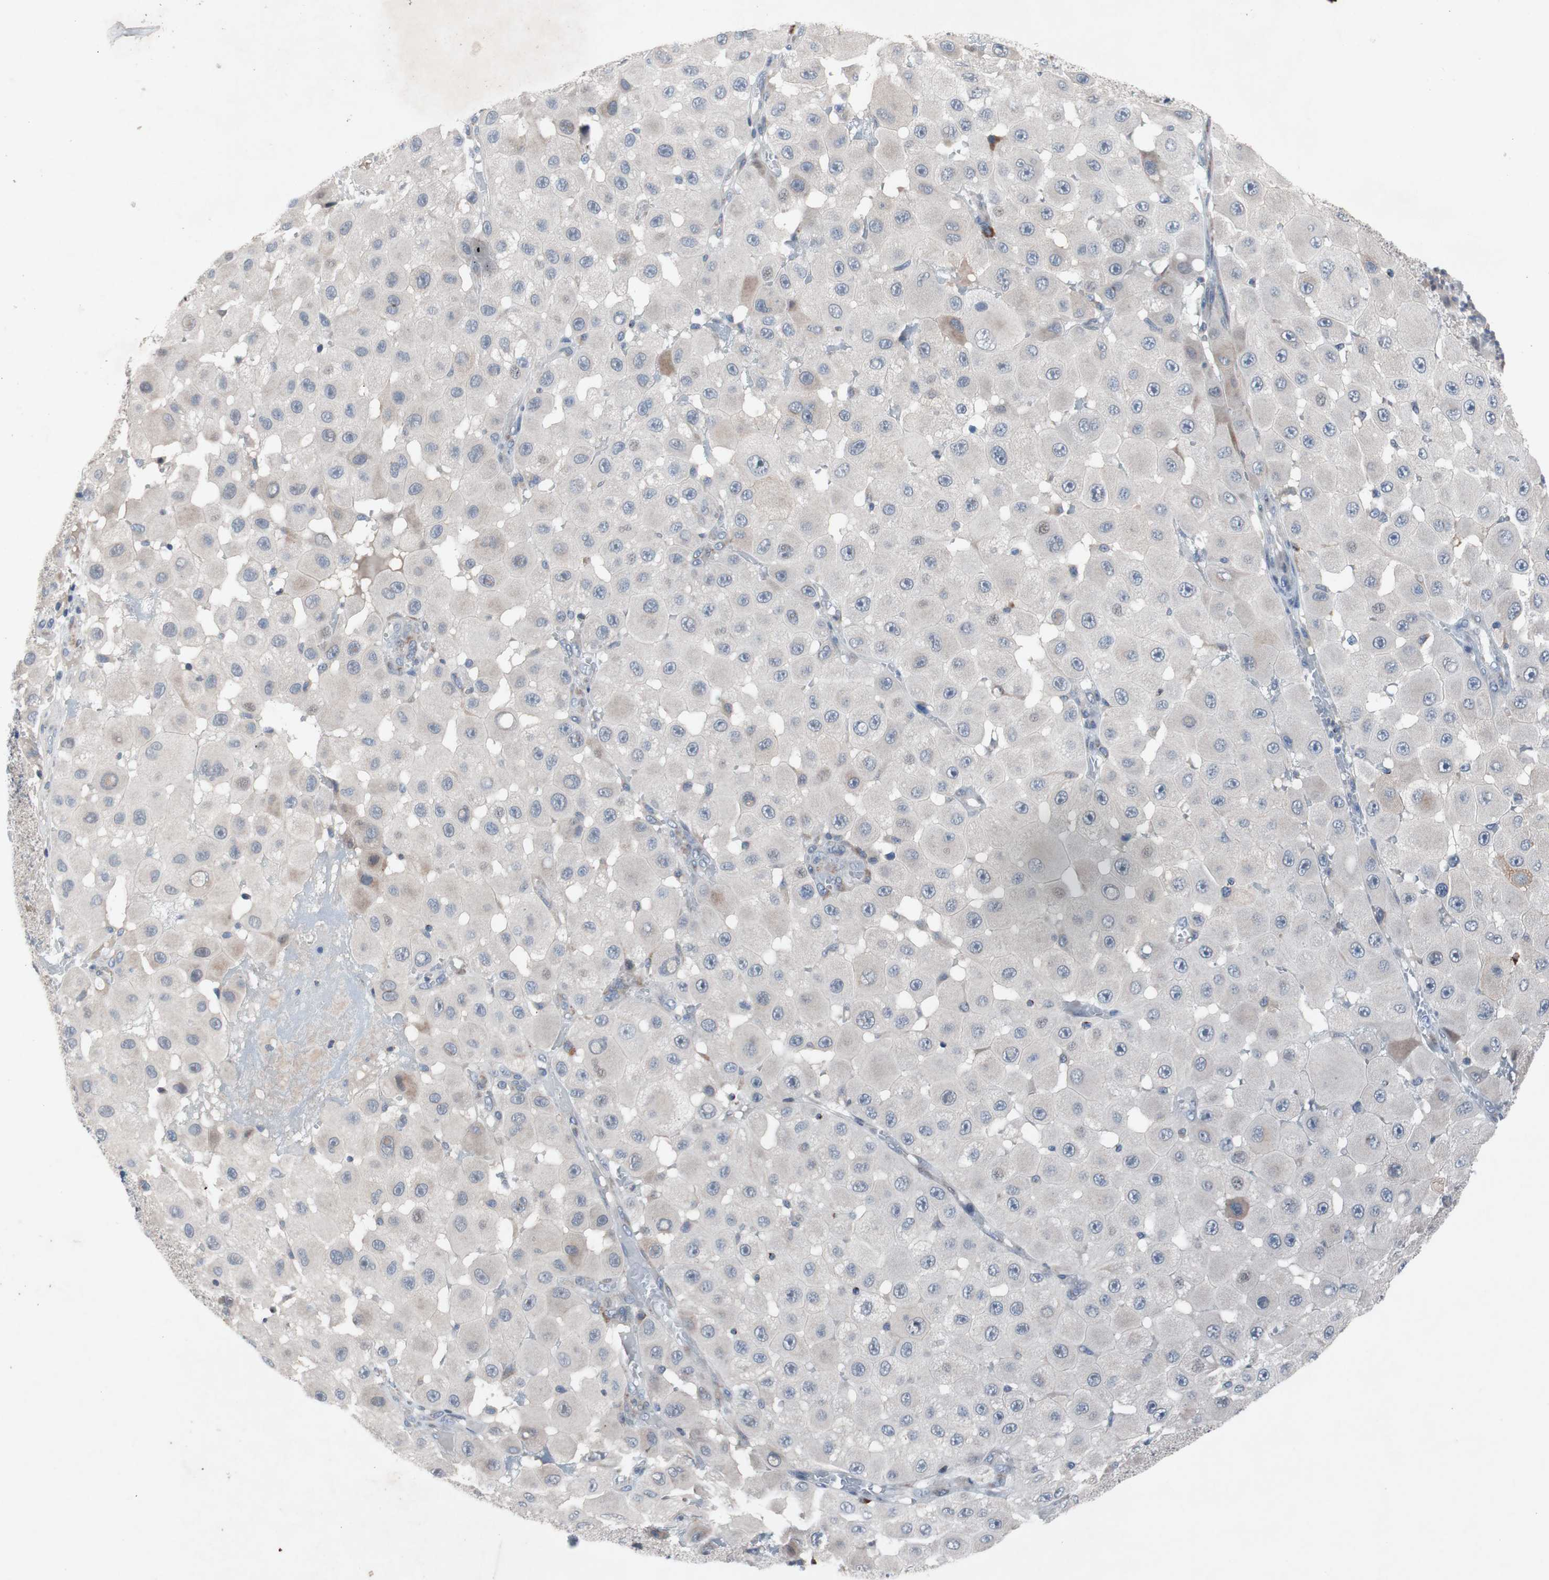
{"staining": {"intensity": "negative", "quantity": "none", "location": "none"}, "tissue": "melanoma", "cell_type": "Tumor cells", "image_type": "cancer", "snomed": [{"axis": "morphology", "description": "Malignant melanoma, NOS"}, {"axis": "topography", "description": "Skin"}], "caption": "The immunohistochemistry image has no significant positivity in tumor cells of malignant melanoma tissue.", "gene": "MUTYH", "patient": {"sex": "female", "age": 81}}